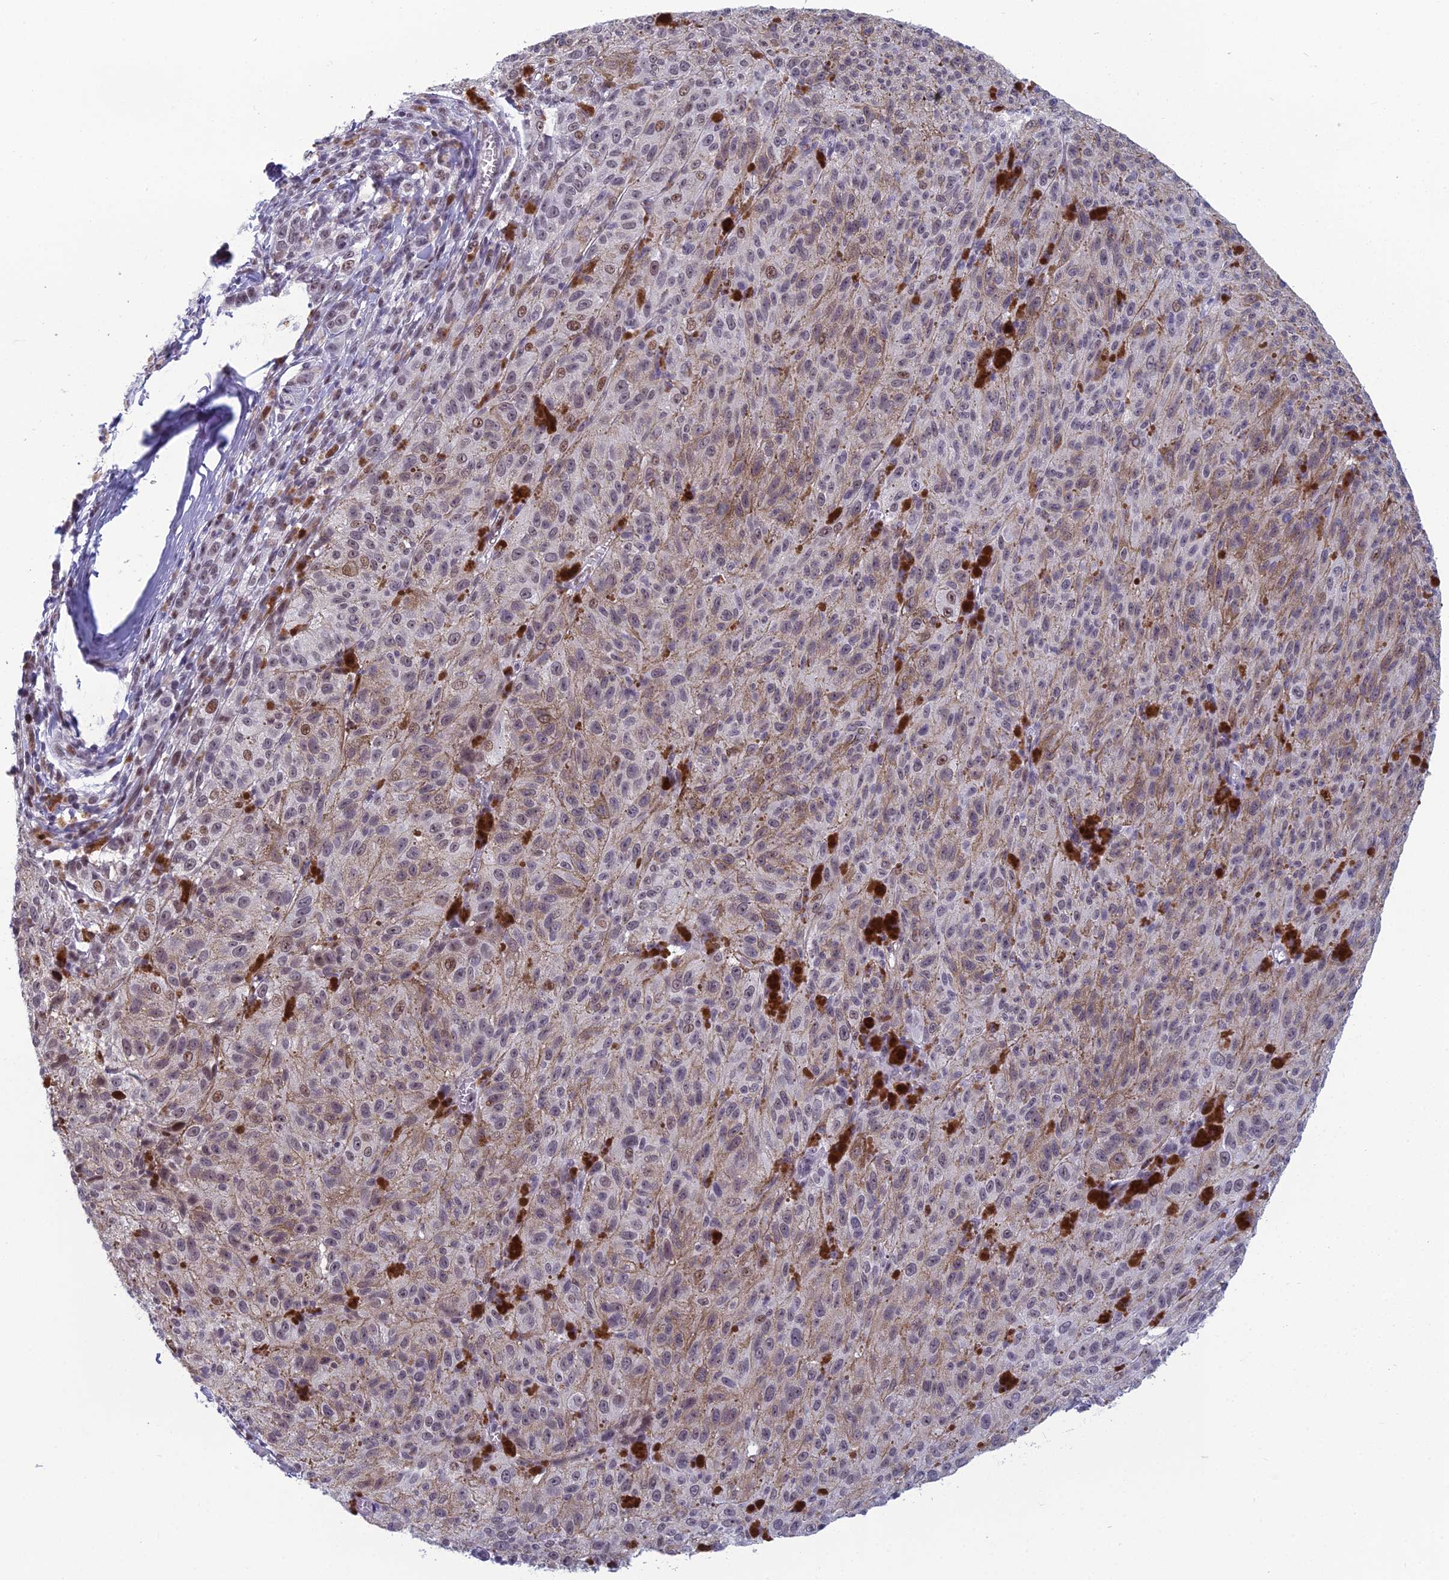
{"staining": {"intensity": "moderate", "quantity": "<25%", "location": "nuclear"}, "tissue": "melanoma", "cell_type": "Tumor cells", "image_type": "cancer", "snomed": [{"axis": "morphology", "description": "Malignant melanoma, NOS"}, {"axis": "topography", "description": "Skin"}], "caption": "The histopathology image displays a brown stain indicating the presence of a protein in the nuclear of tumor cells in malignant melanoma. The staining is performed using DAB (3,3'-diaminobenzidine) brown chromogen to label protein expression. The nuclei are counter-stained blue using hematoxylin.", "gene": "RGS17", "patient": {"sex": "female", "age": 52}}